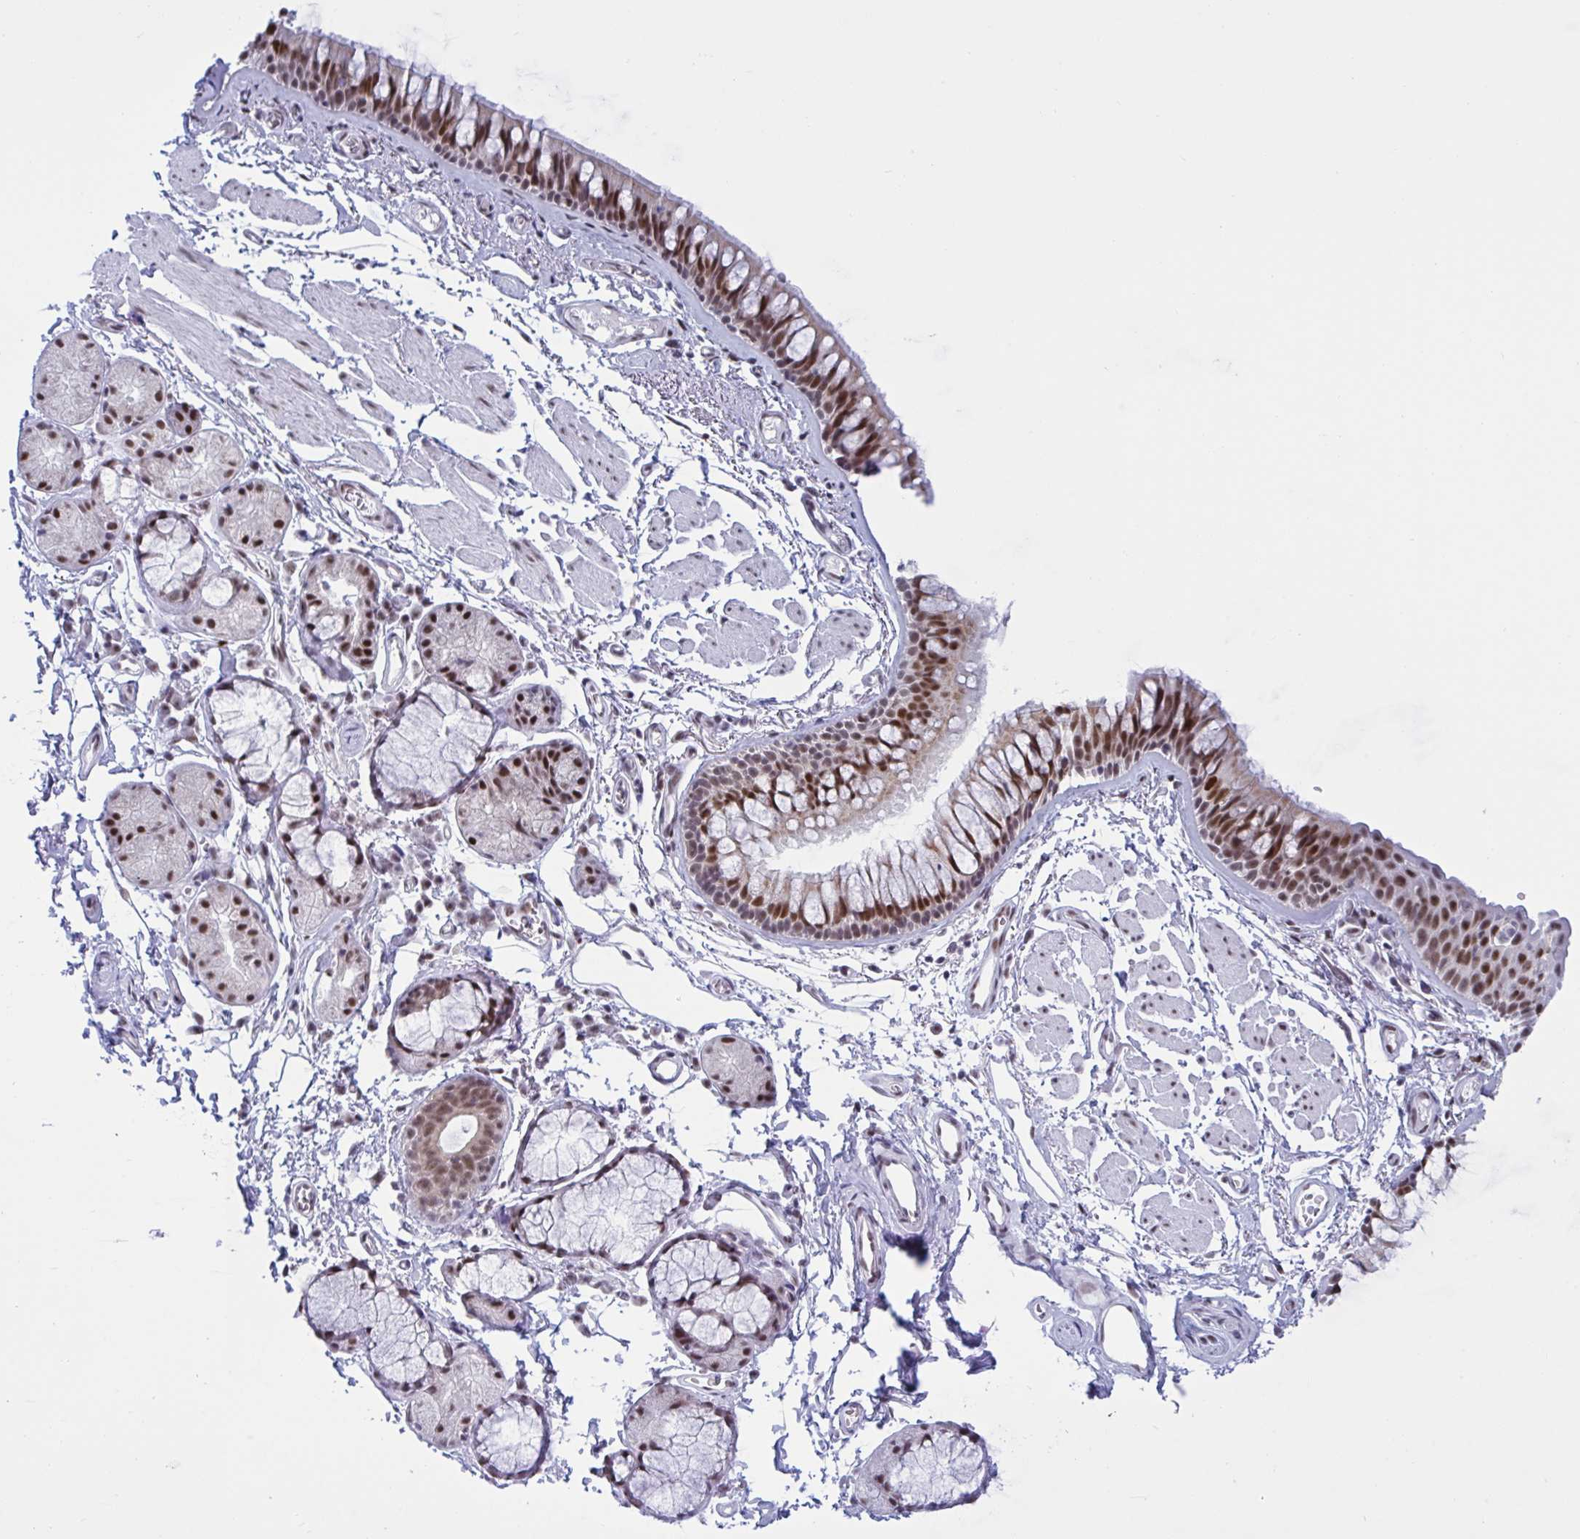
{"staining": {"intensity": "strong", "quantity": ">75%", "location": "nuclear"}, "tissue": "bronchus", "cell_type": "Respiratory epithelial cells", "image_type": "normal", "snomed": [{"axis": "morphology", "description": "Normal tissue, NOS"}, {"axis": "topography", "description": "Cartilage tissue"}, {"axis": "topography", "description": "Bronchus"}], "caption": "Protein expression analysis of unremarkable human bronchus reveals strong nuclear expression in approximately >75% of respiratory epithelial cells.", "gene": "PPP1R10", "patient": {"sex": "female", "age": 79}}